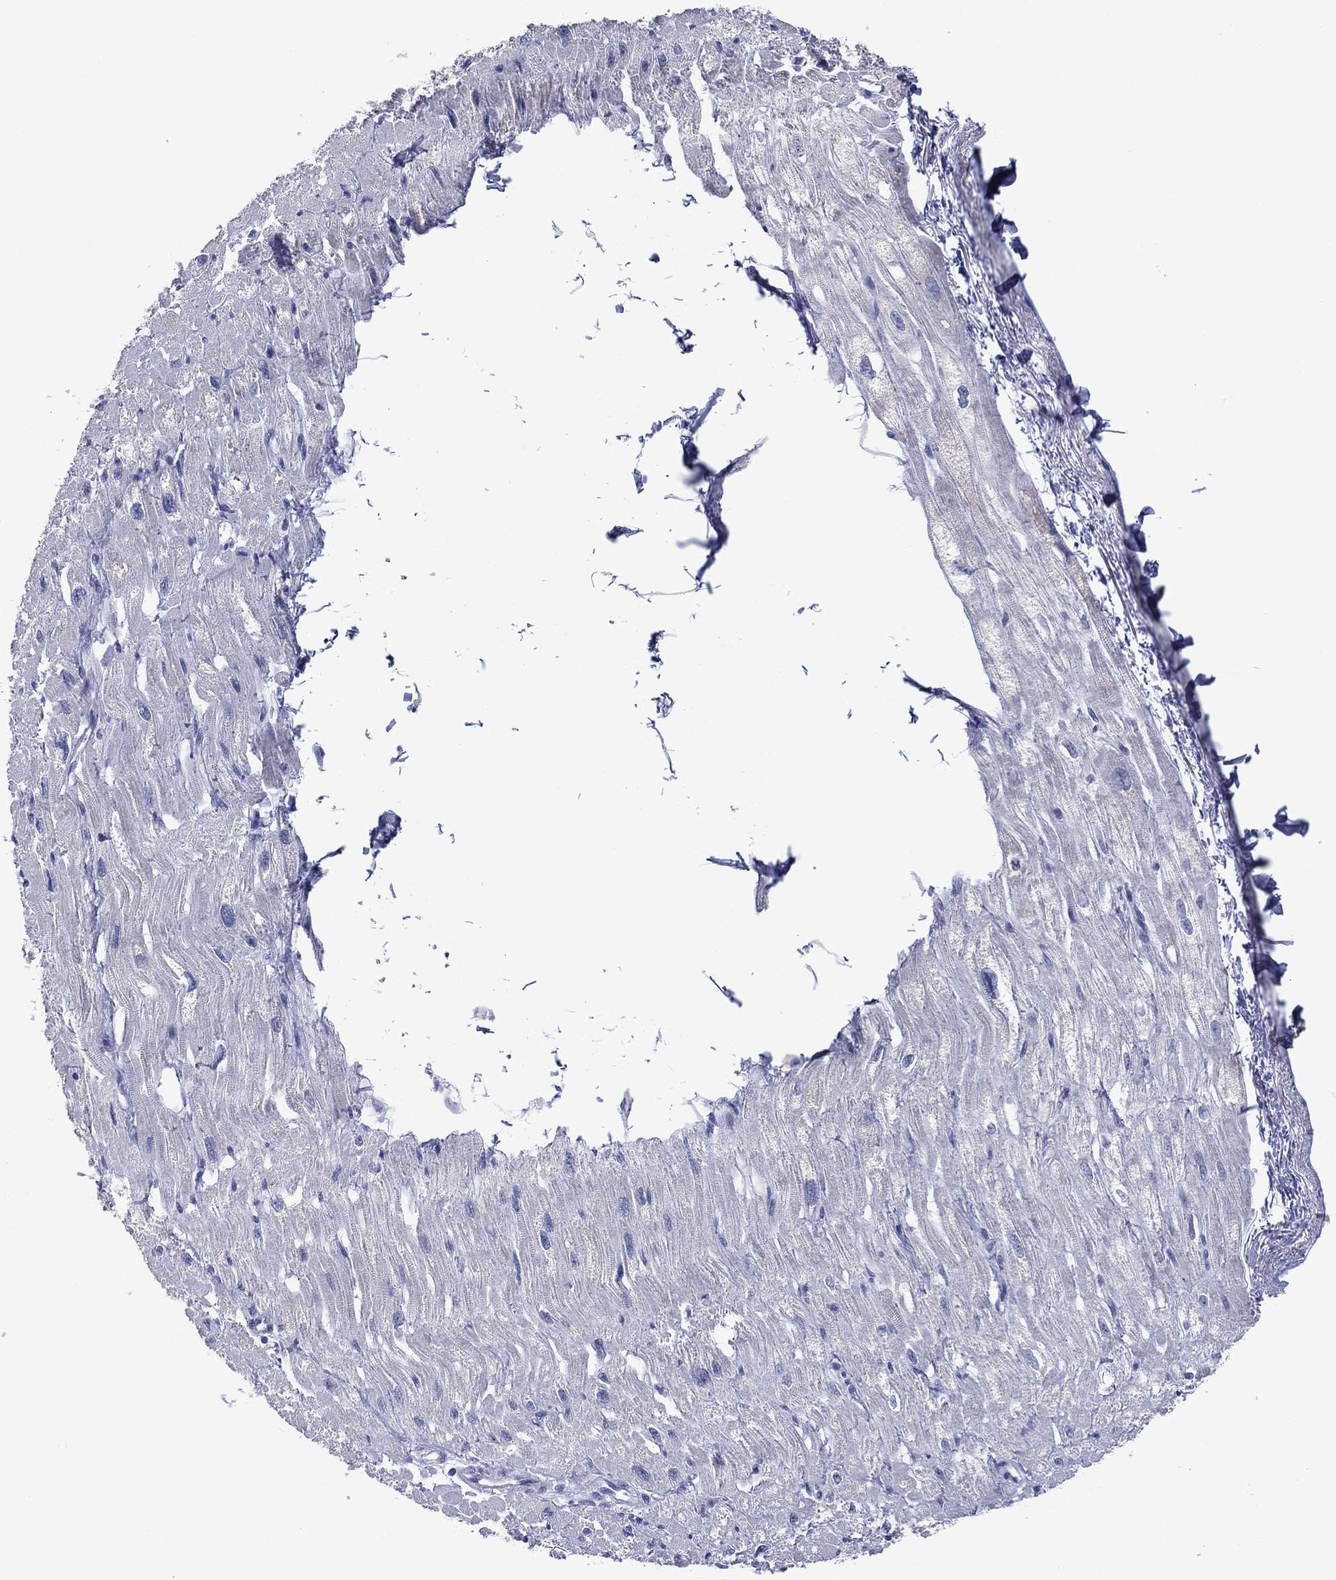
{"staining": {"intensity": "negative", "quantity": "none", "location": "none"}, "tissue": "heart muscle", "cell_type": "Cardiomyocytes", "image_type": "normal", "snomed": [{"axis": "morphology", "description": "Normal tissue, NOS"}, {"axis": "topography", "description": "Heart"}], "caption": "A high-resolution histopathology image shows IHC staining of unremarkable heart muscle, which exhibits no significant positivity in cardiomyocytes.", "gene": "FER1L6", "patient": {"sex": "male", "age": 66}}